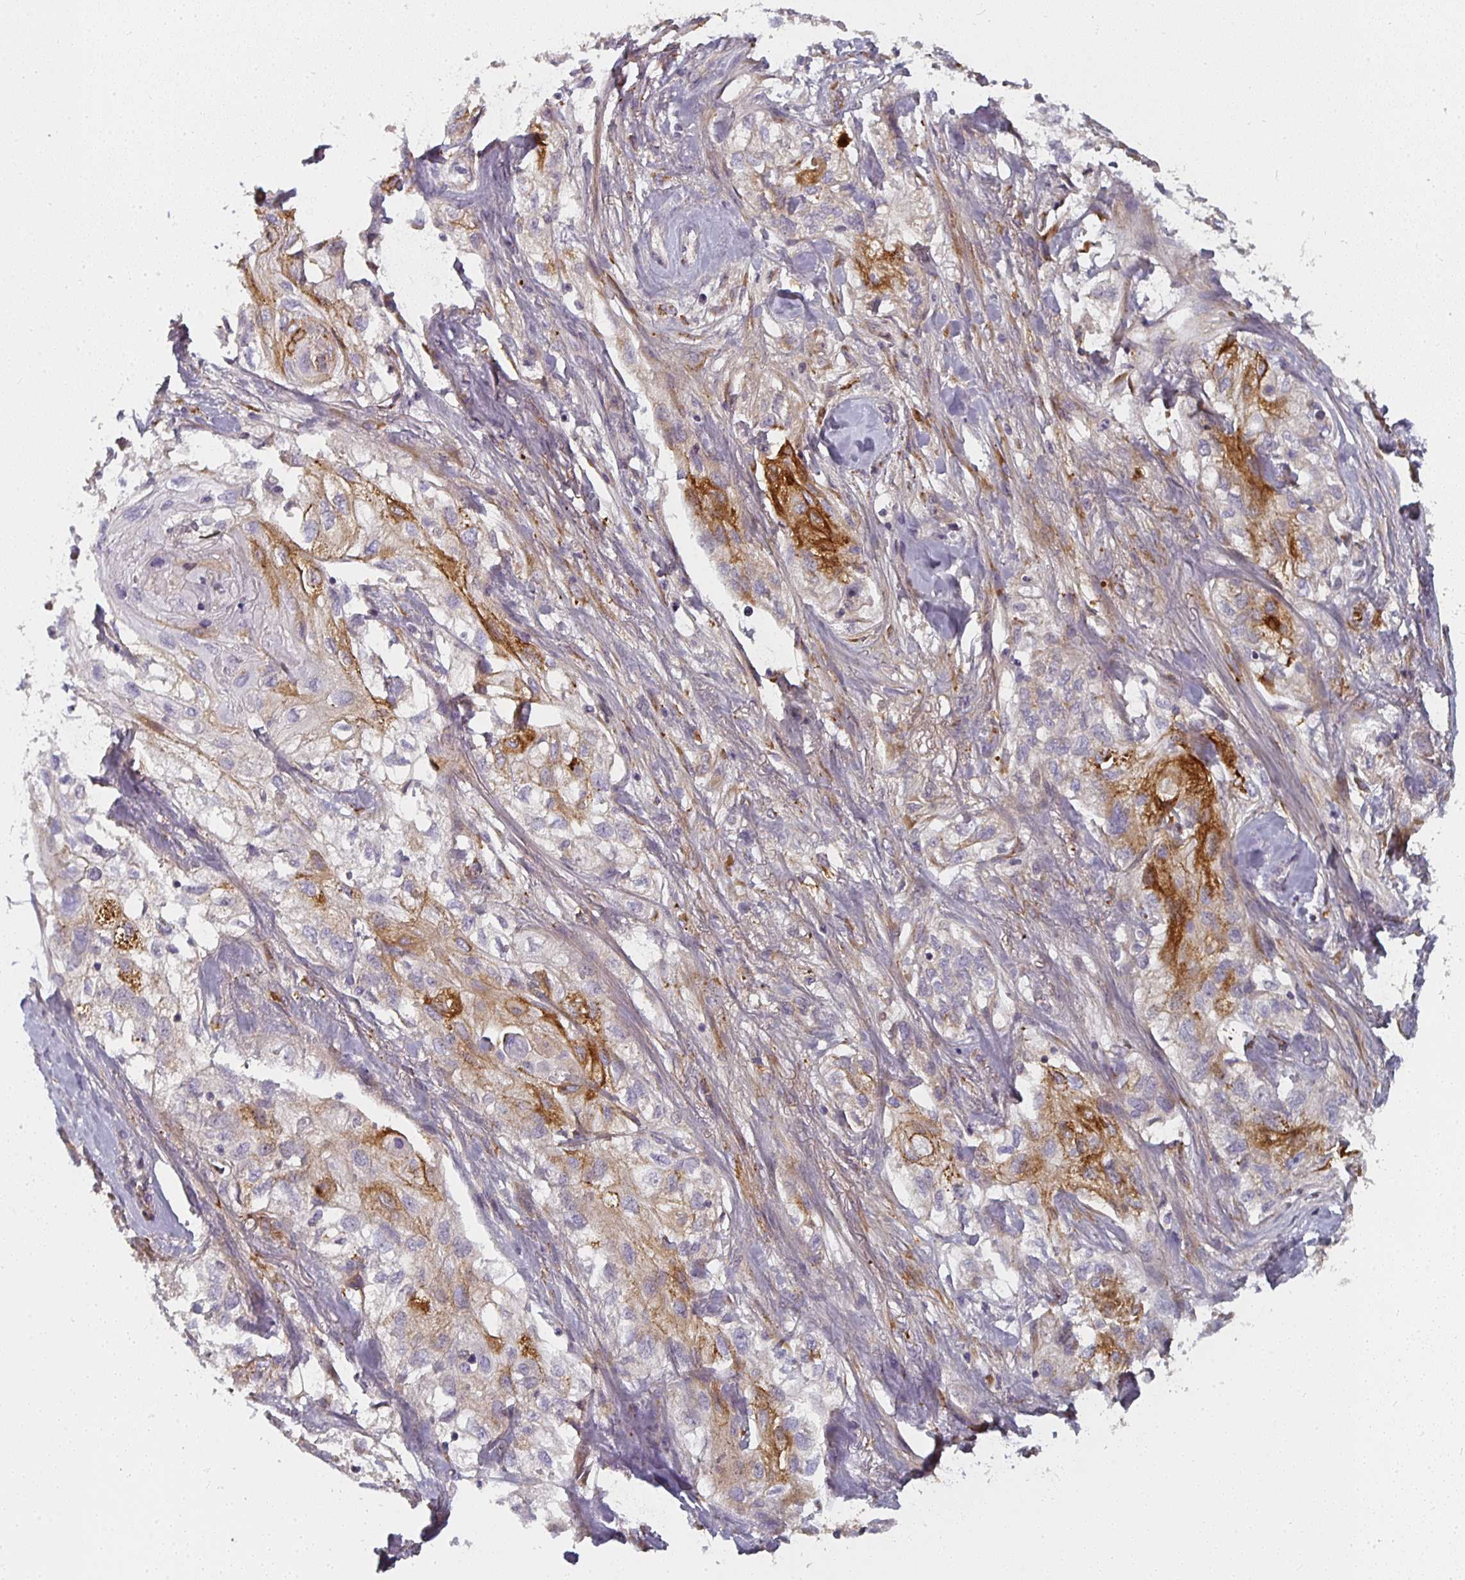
{"staining": {"intensity": "moderate", "quantity": "<25%", "location": "cytoplasmic/membranous"}, "tissue": "skin cancer", "cell_type": "Tumor cells", "image_type": "cancer", "snomed": [{"axis": "morphology", "description": "Squamous cell carcinoma, NOS"}, {"axis": "topography", "description": "Skin"}, {"axis": "topography", "description": "Vulva"}], "caption": "This image exhibits immunohistochemistry staining of human skin cancer, with low moderate cytoplasmic/membranous staining in about <25% of tumor cells.", "gene": "CTHRC1", "patient": {"sex": "female", "age": 86}}